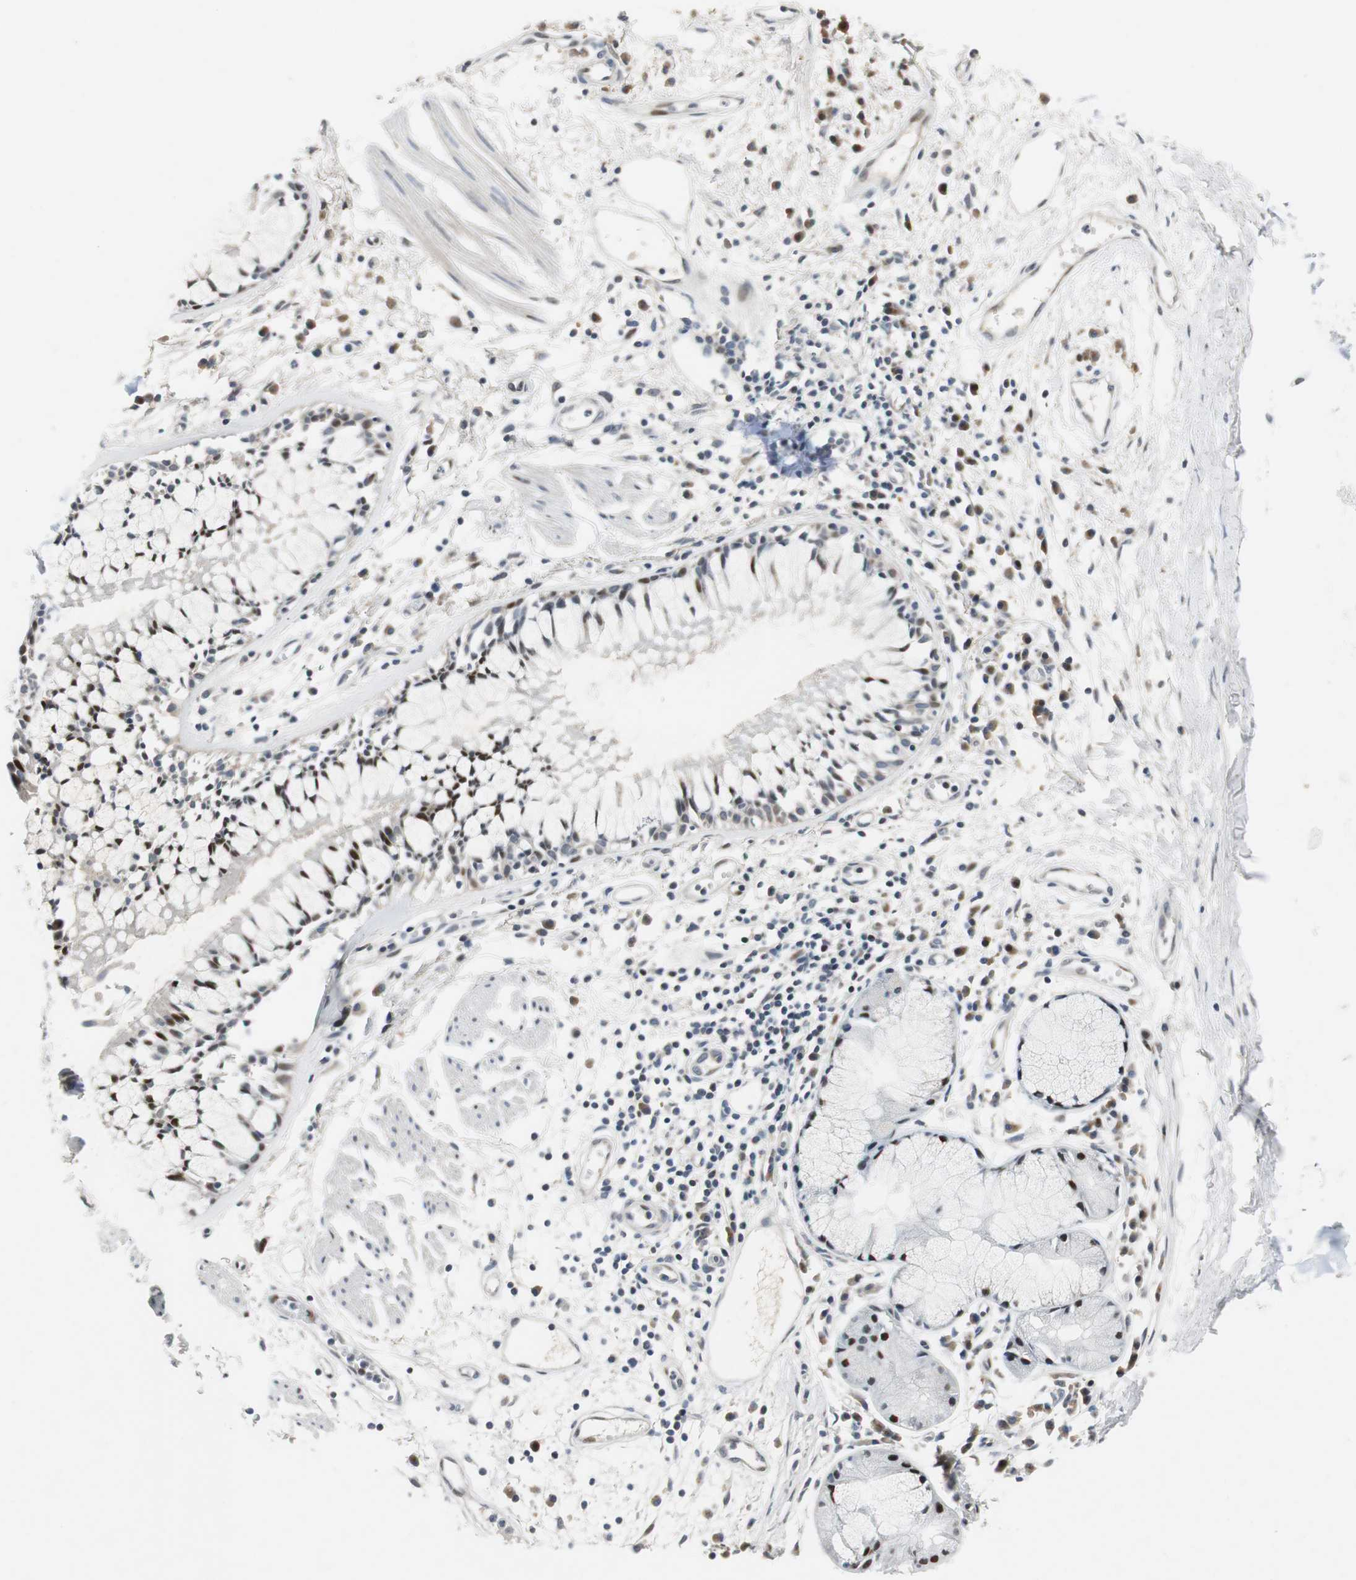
{"staining": {"intensity": "moderate", "quantity": ">75%", "location": "nuclear"}, "tissue": "adipose tissue", "cell_type": "Adipocytes", "image_type": "normal", "snomed": [{"axis": "morphology", "description": "Normal tissue, NOS"}, {"axis": "morphology", "description": "Adenocarcinoma, NOS"}, {"axis": "topography", "description": "Cartilage tissue"}, {"axis": "topography", "description": "Bronchus"}, {"axis": "topography", "description": "Lung"}], "caption": "Moderate nuclear expression is identified in about >75% of adipocytes in benign adipose tissue.", "gene": "AJUBA", "patient": {"sex": "female", "age": 67}}